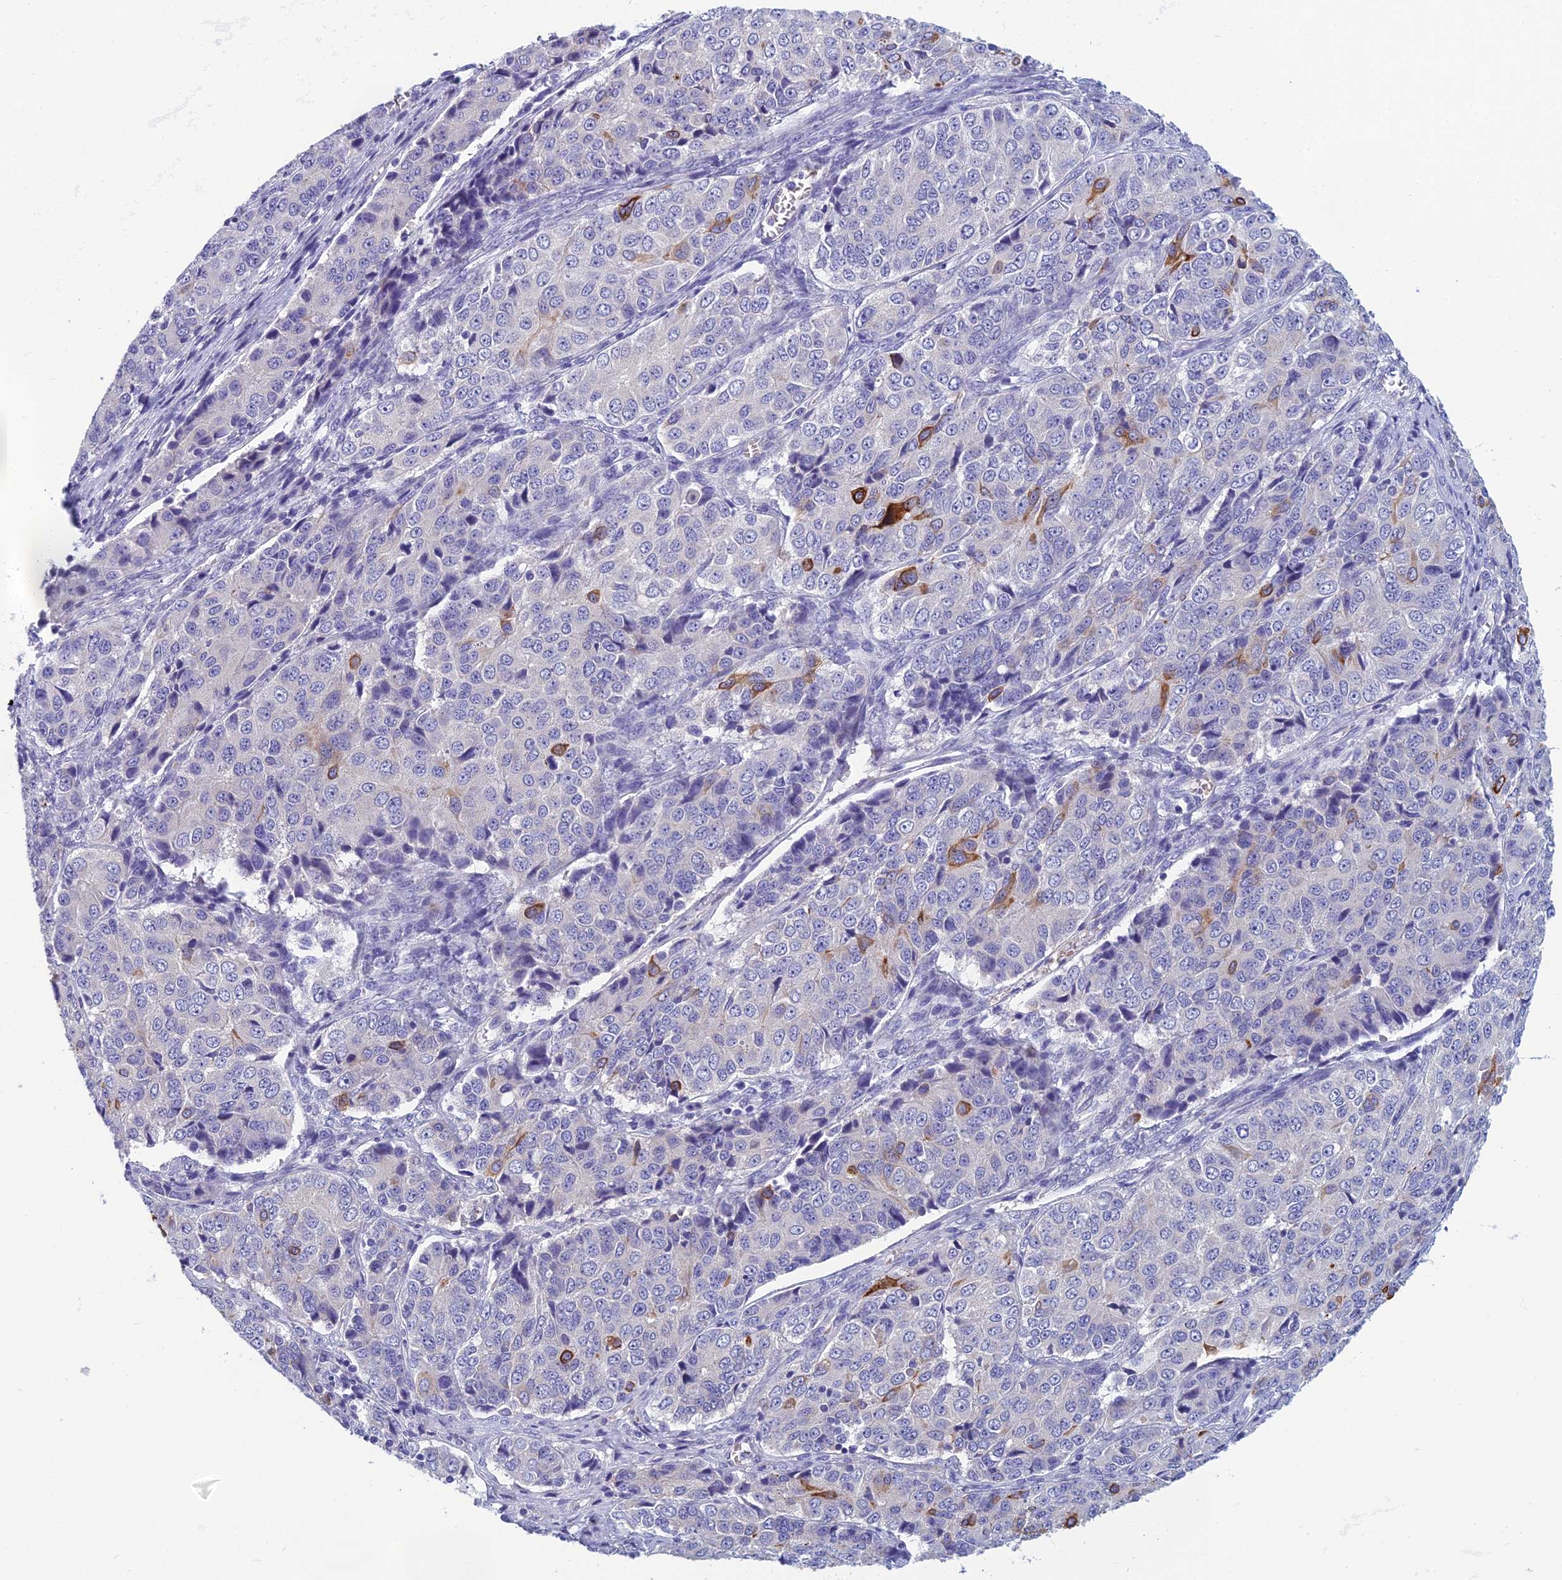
{"staining": {"intensity": "strong", "quantity": "<25%", "location": "cytoplasmic/membranous"}, "tissue": "ovarian cancer", "cell_type": "Tumor cells", "image_type": "cancer", "snomed": [{"axis": "morphology", "description": "Carcinoma, endometroid"}, {"axis": "topography", "description": "Ovary"}], "caption": "Ovarian cancer (endometroid carcinoma) stained with immunohistochemistry displays strong cytoplasmic/membranous staining in about <25% of tumor cells. The staining was performed using DAB, with brown indicating positive protein expression. Nuclei are stained blue with hematoxylin.", "gene": "RBM41", "patient": {"sex": "female", "age": 51}}